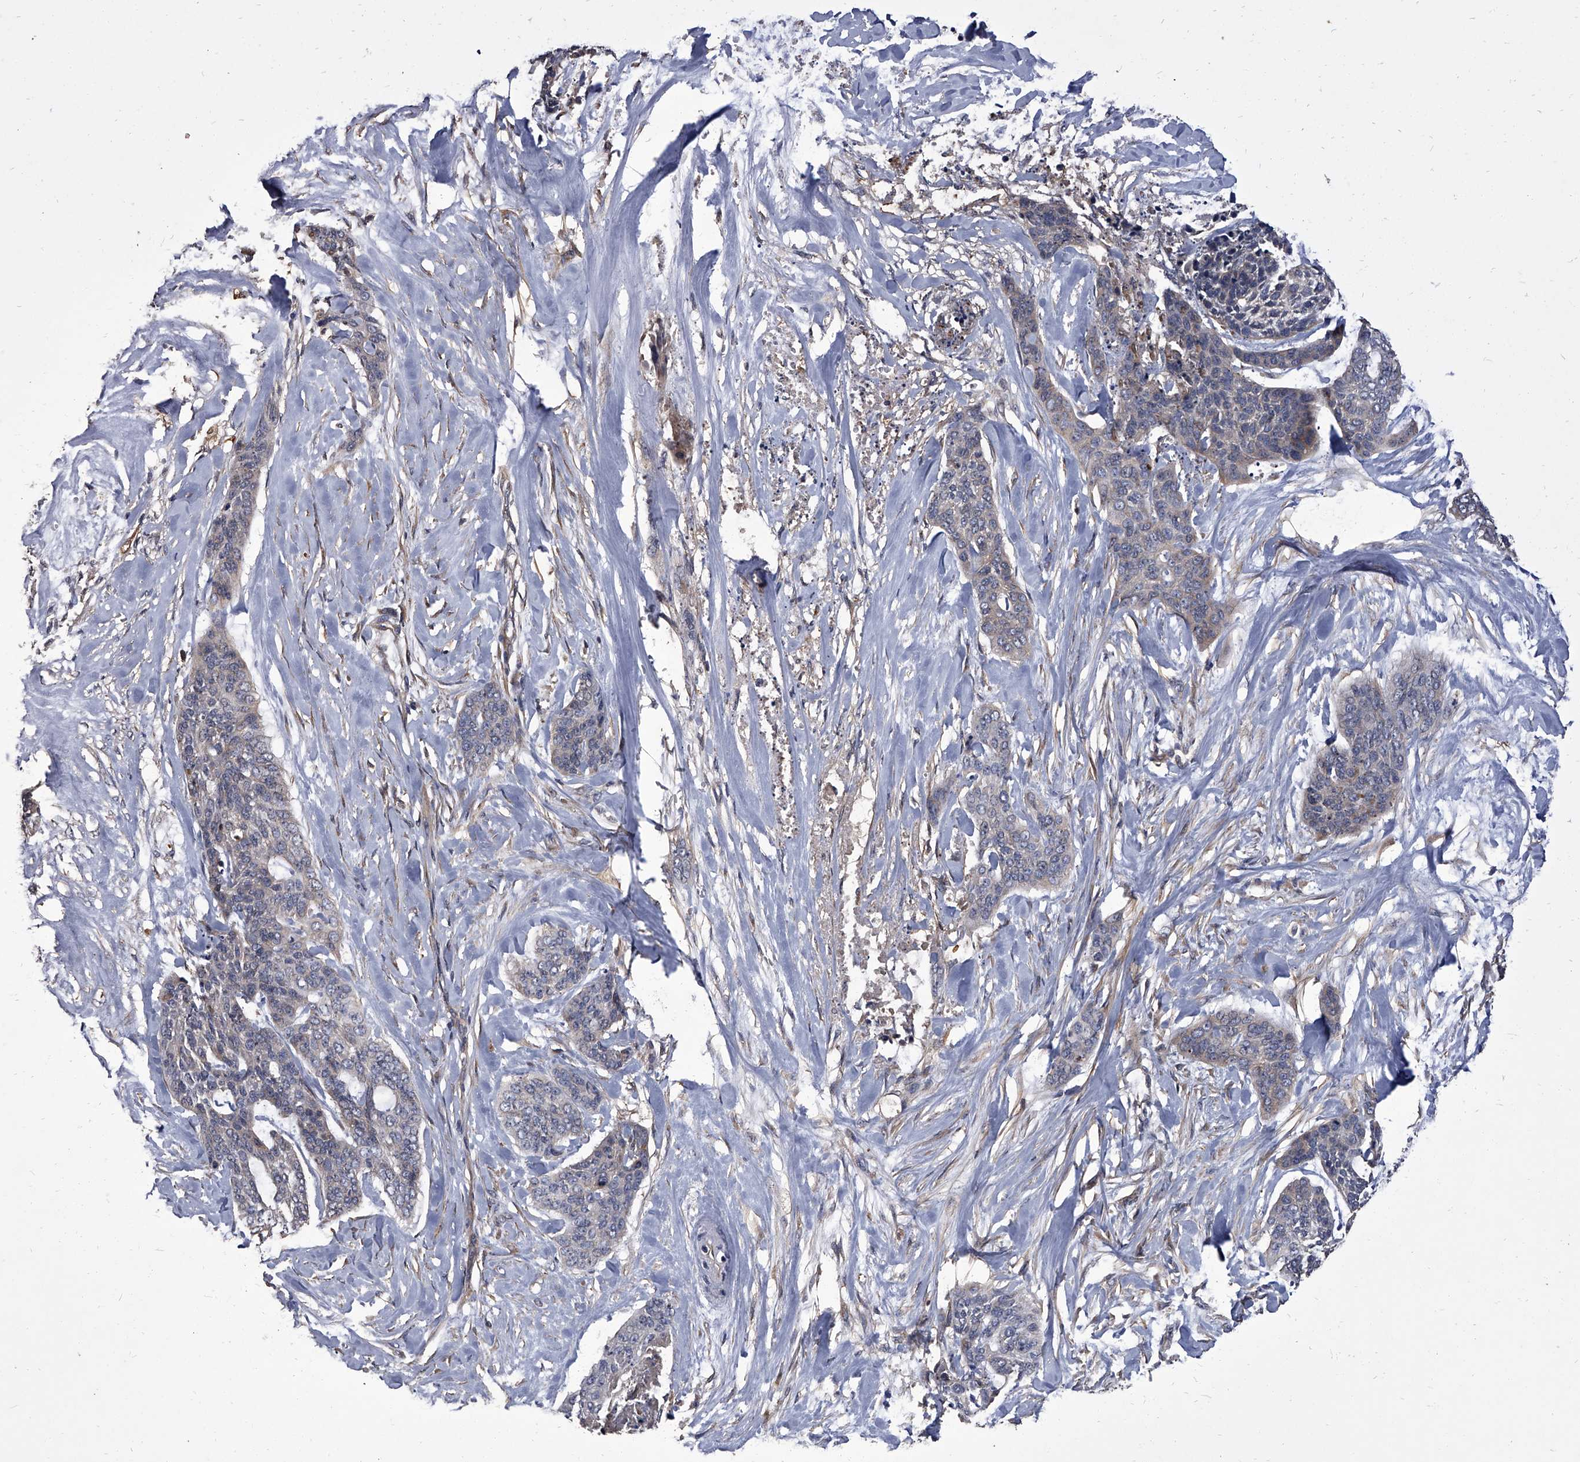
{"staining": {"intensity": "weak", "quantity": "<25%", "location": "cytoplasmic/membranous"}, "tissue": "skin cancer", "cell_type": "Tumor cells", "image_type": "cancer", "snomed": [{"axis": "morphology", "description": "Basal cell carcinoma"}, {"axis": "topography", "description": "Skin"}], "caption": "A histopathology image of human skin basal cell carcinoma is negative for staining in tumor cells.", "gene": "STK36", "patient": {"sex": "female", "age": 64}}